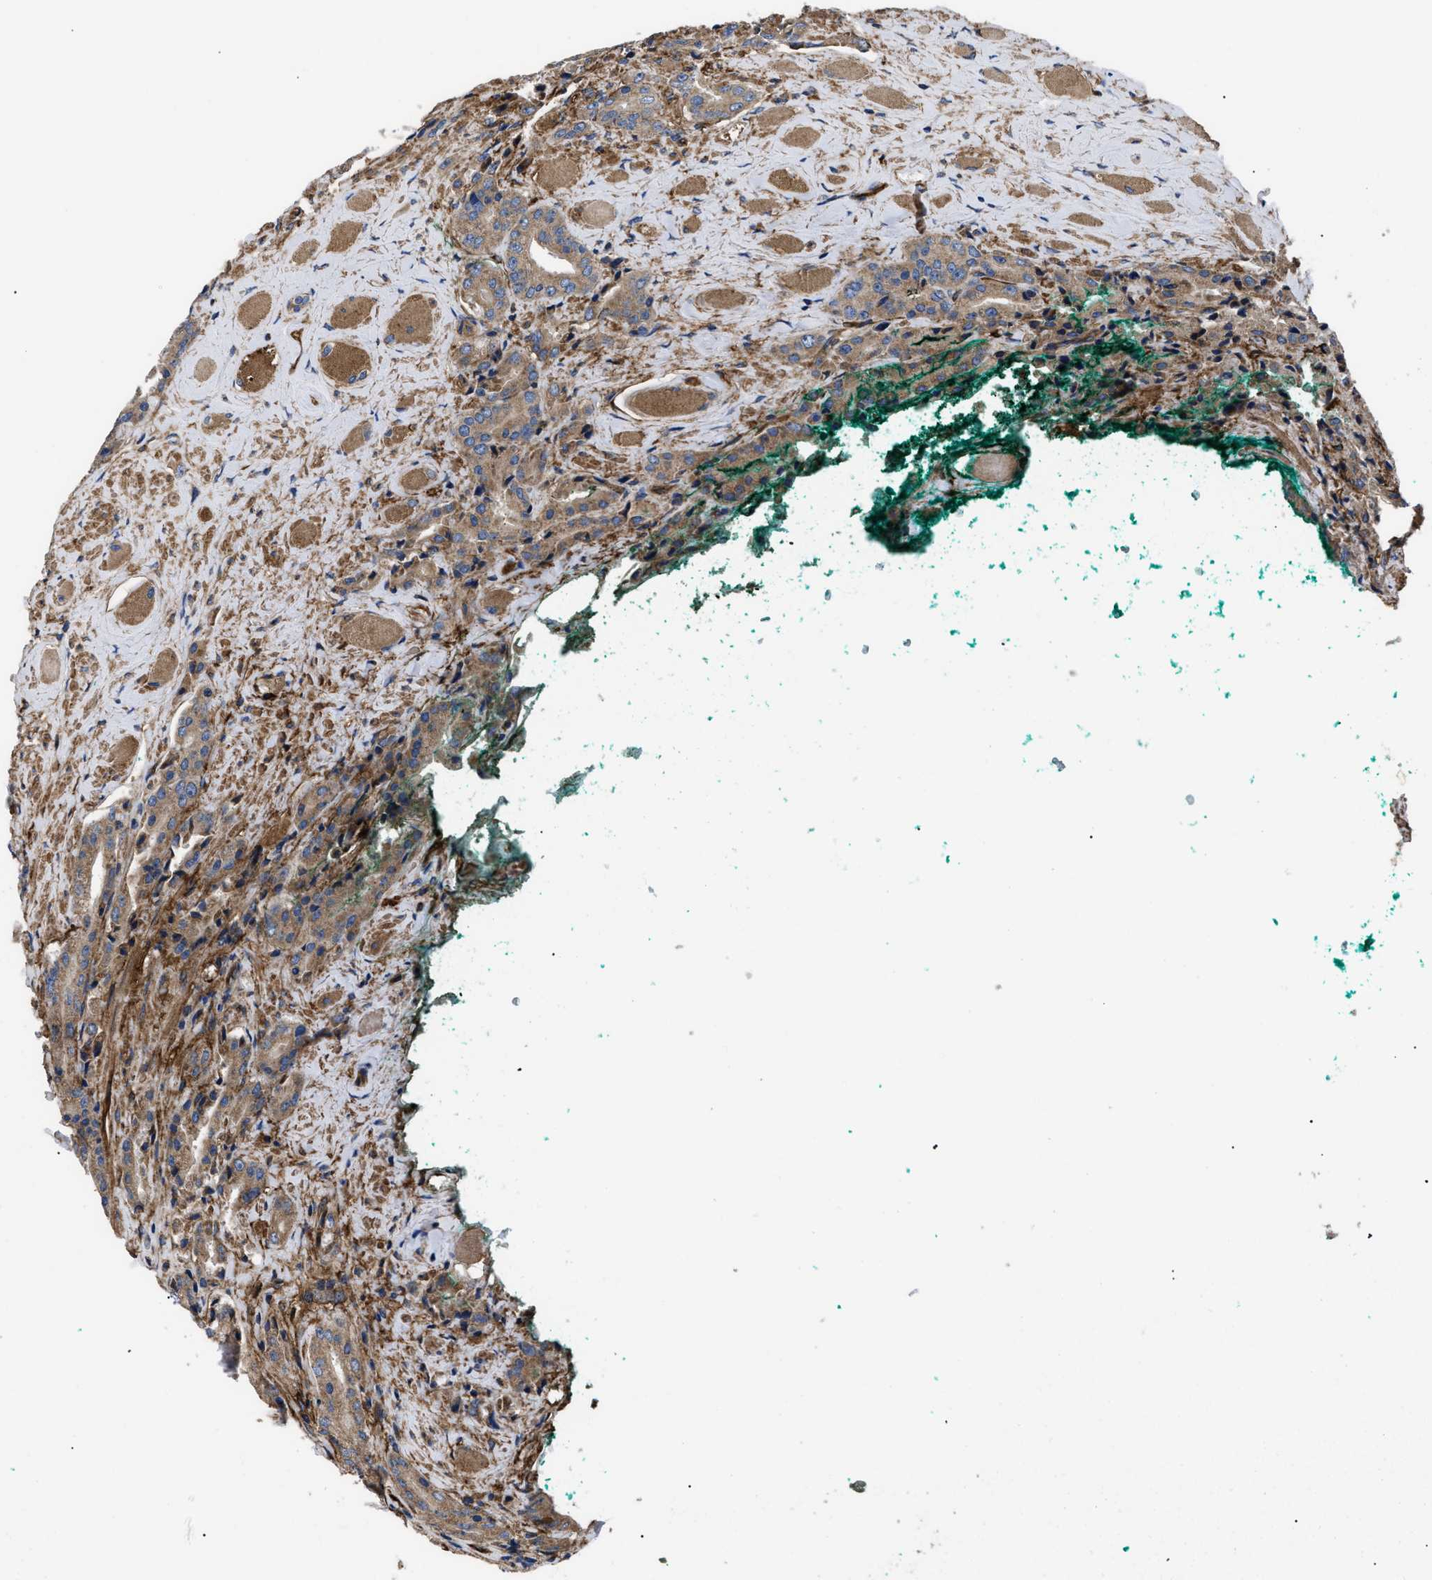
{"staining": {"intensity": "moderate", "quantity": ">75%", "location": "cytoplasmic/membranous"}, "tissue": "prostate cancer", "cell_type": "Tumor cells", "image_type": "cancer", "snomed": [{"axis": "morphology", "description": "Adenocarcinoma, High grade"}, {"axis": "topography", "description": "Prostate"}], "caption": "High-power microscopy captured an IHC histopathology image of prostate cancer (high-grade adenocarcinoma), revealing moderate cytoplasmic/membranous positivity in about >75% of tumor cells.", "gene": "NT5E", "patient": {"sex": "male", "age": 71}}